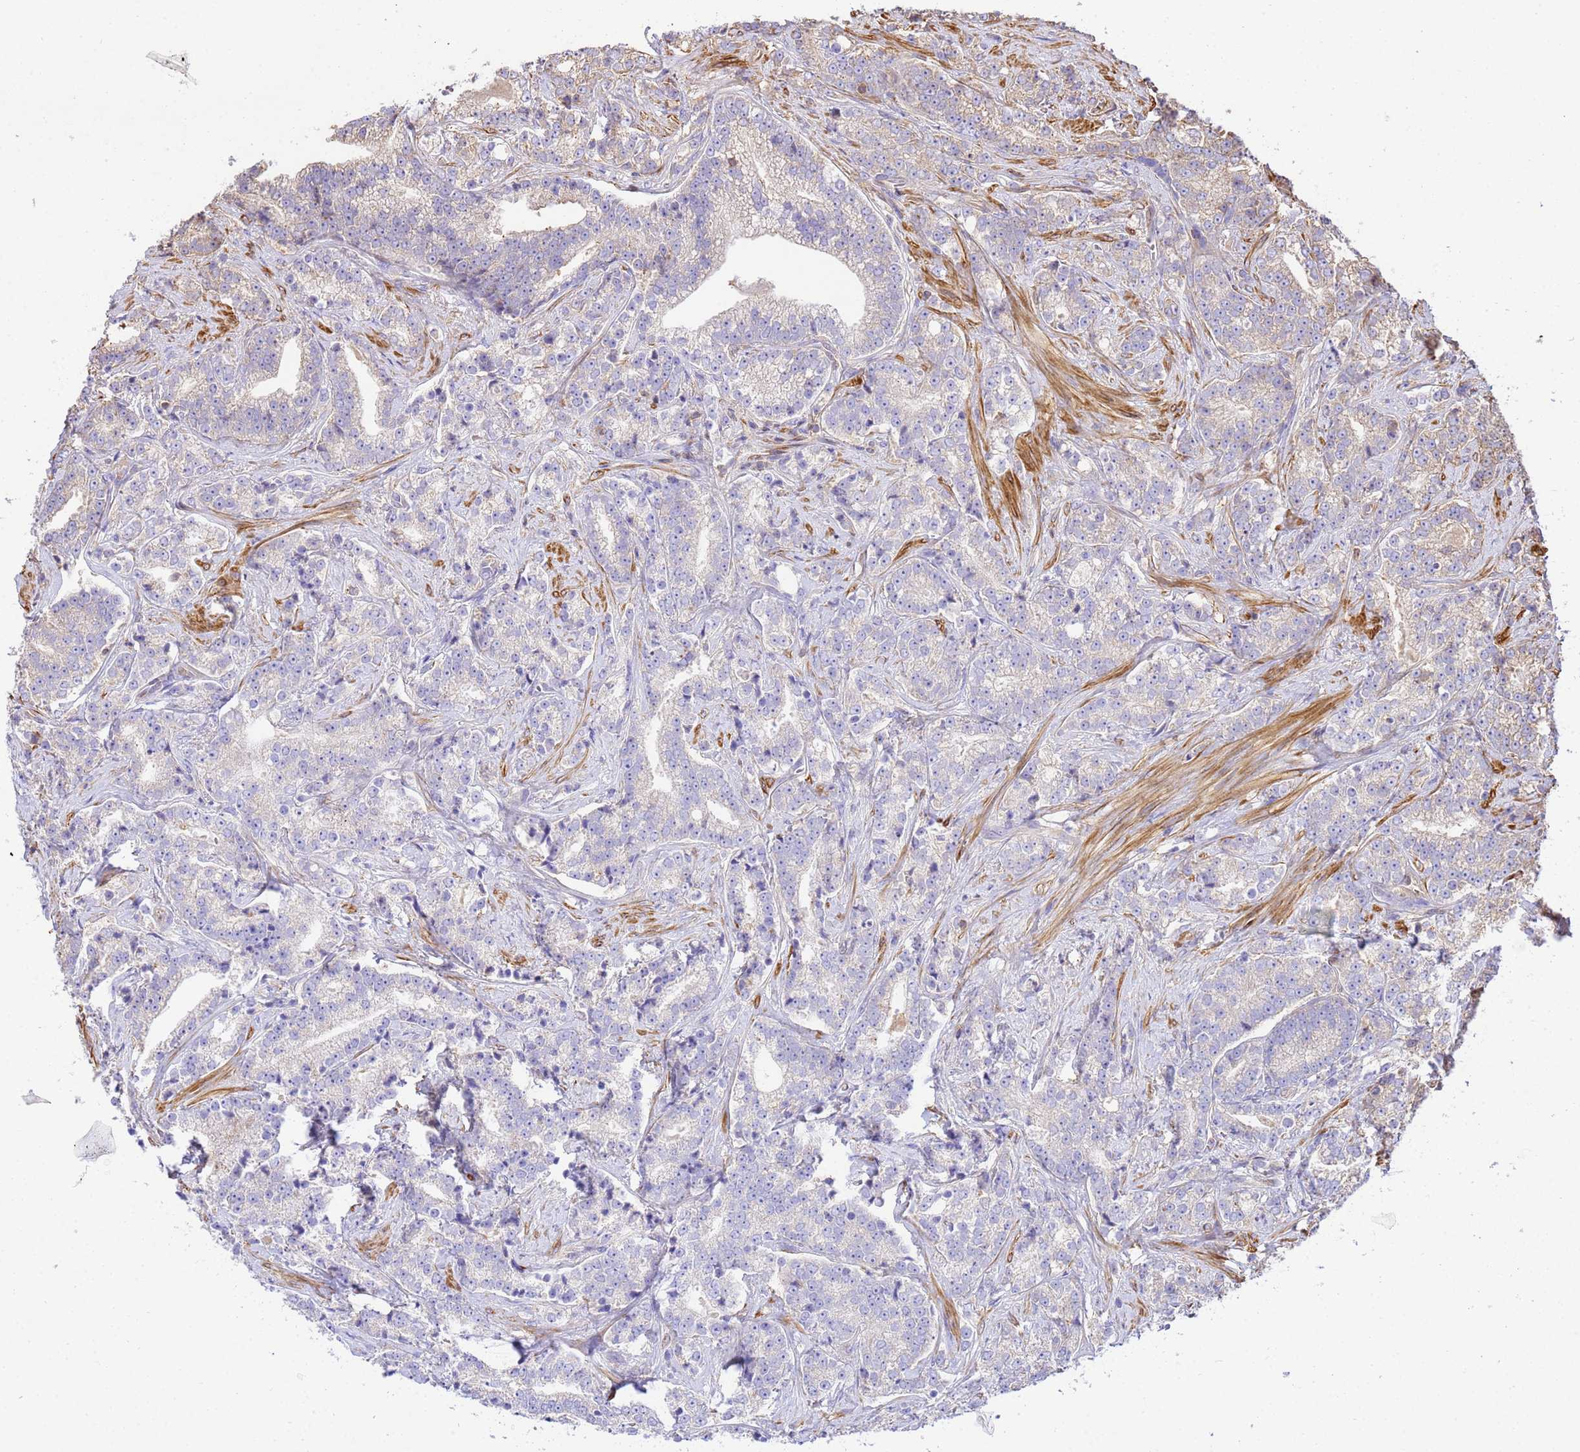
{"staining": {"intensity": "negative", "quantity": "none", "location": "none"}, "tissue": "prostate cancer", "cell_type": "Tumor cells", "image_type": "cancer", "snomed": [{"axis": "morphology", "description": "Adenocarcinoma, High grade"}, {"axis": "topography", "description": "Prostate"}], "caption": "Immunohistochemistry (IHC) of human prostate adenocarcinoma (high-grade) demonstrates no expression in tumor cells.", "gene": "WDR64", "patient": {"sex": "male", "age": 67}}